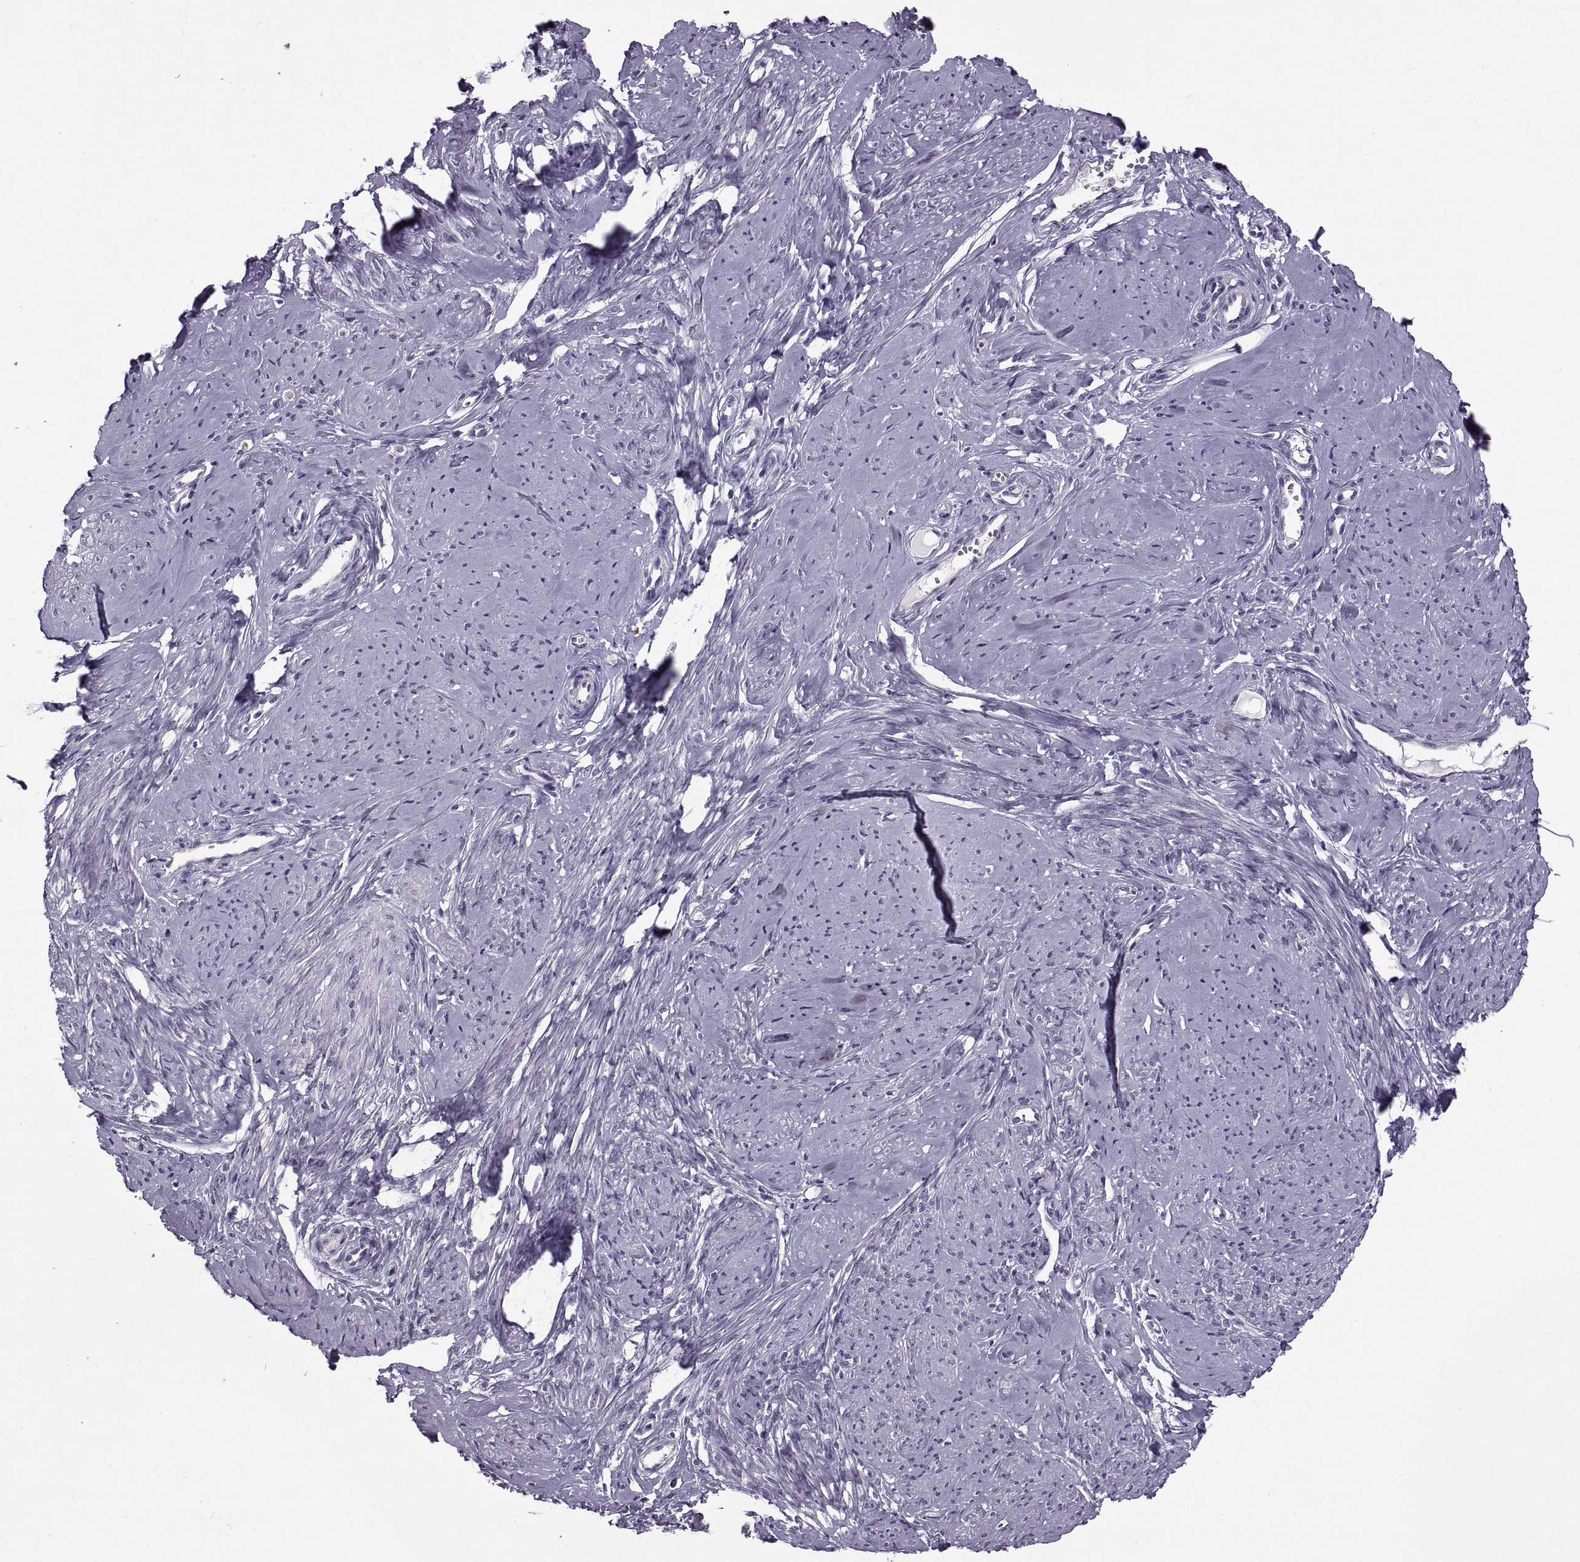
{"staining": {"intensity": "negative", "quantity": "none", "location": "none"}, "tissue": "smooth muscle", "cell_type": "Smooth muscle cells", "image_type": "normal", "snomed": [{"axis": "morphology", "description": "Normal tissue, NOS"}, {"axis": "topography", "description": "Smooth muscle"}], "caption": "Immunohistochemical staining of normal smooth muscle demonstrates no significant staining in smooth muscle cells.", "gene": "CALCR", "patient": {"sex": "female", "age": 48}}